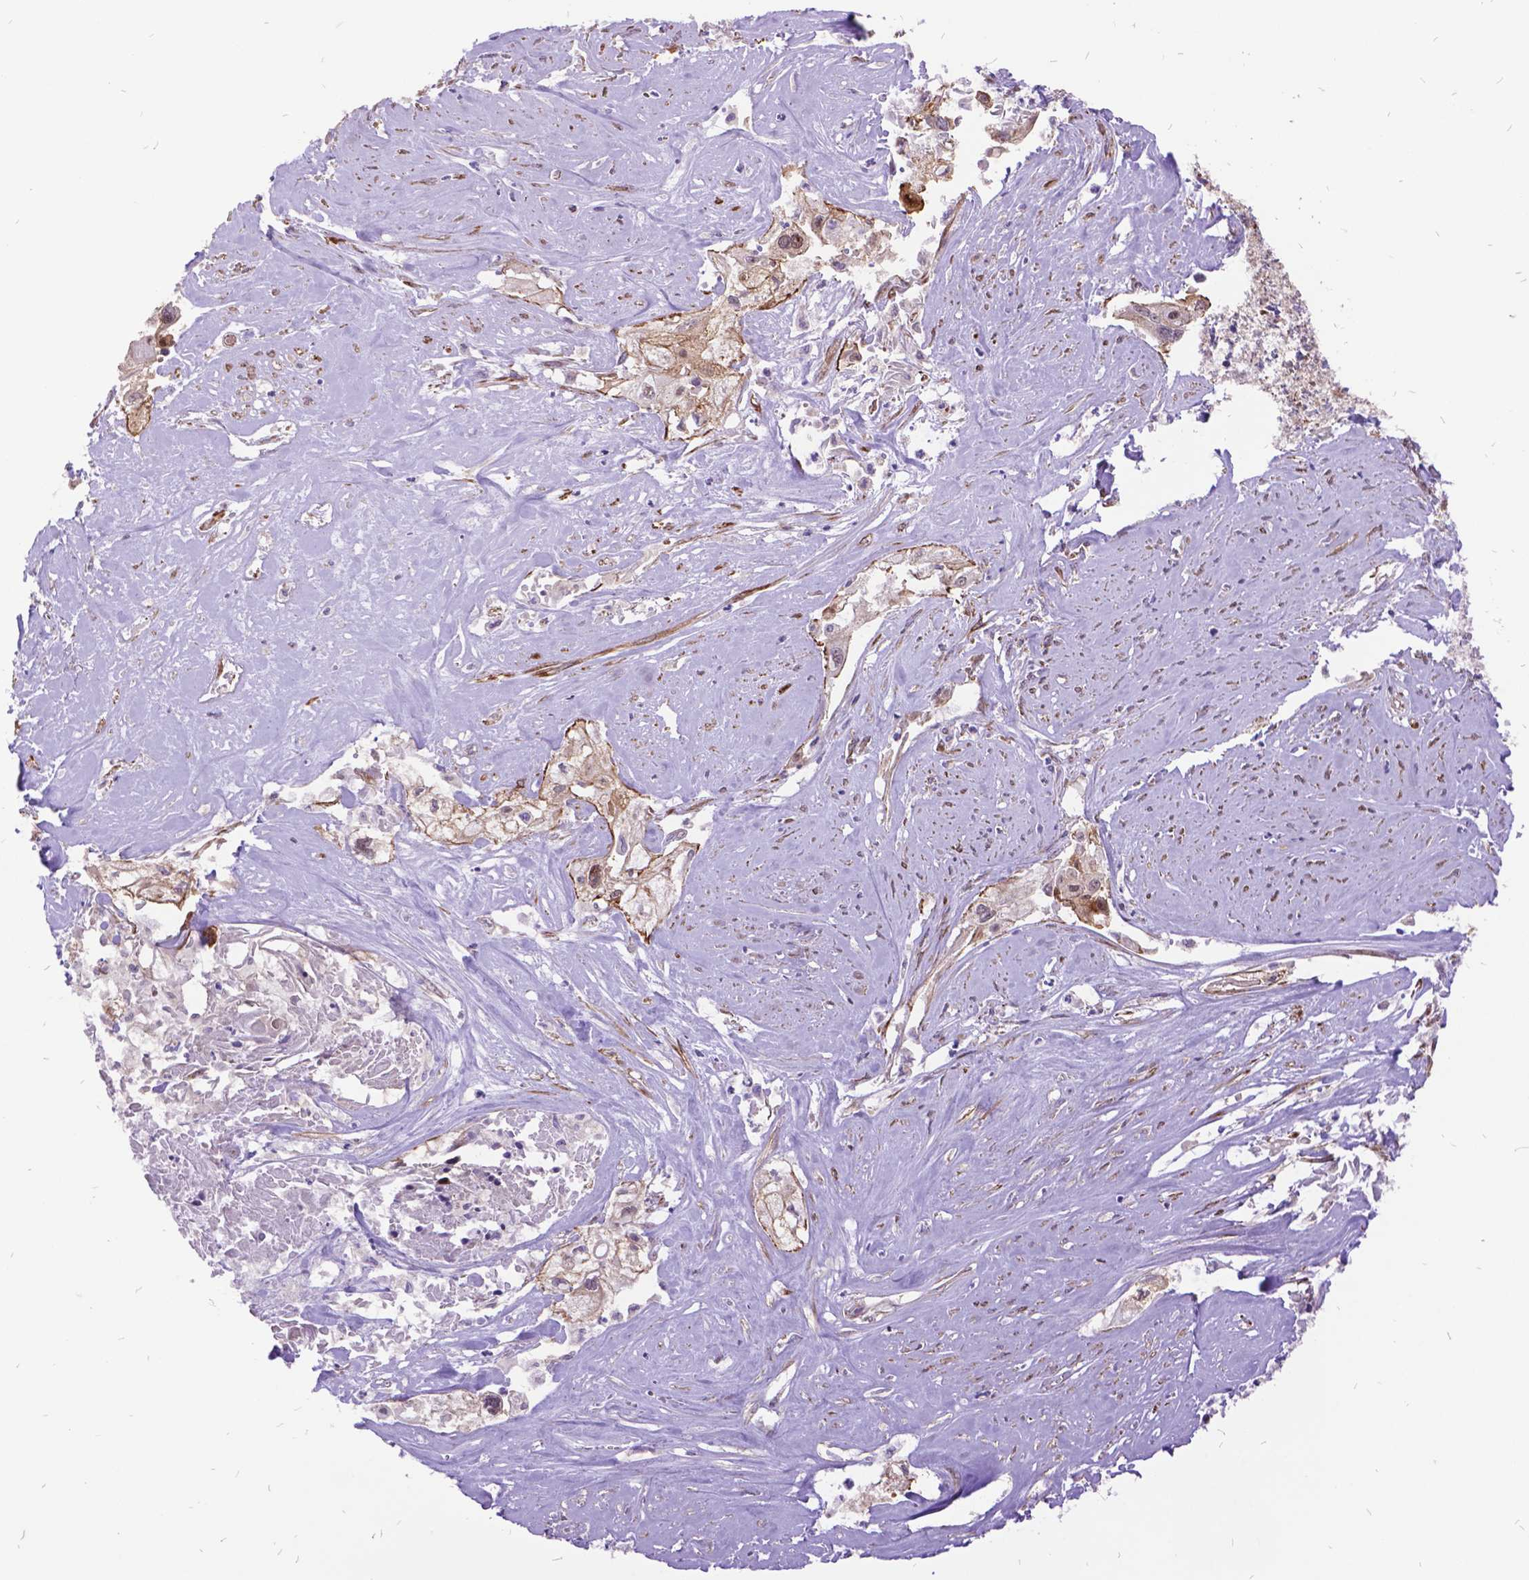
{"staining": {"intensity": "moderate", "quantity": "<25%", "location": "cytoplasmic/membranous"}, "tissue": "cervical cancer", "cell_type": "Tumor cells", "image_type": "cancer", "snomed": [{"axis": "morphology", "description": "Squamous cell carcinoma, NOS"}, {"axis": "topography", "description": "Cervix"}], "caption": "This is a histology image of immunohistochemistry staining of cervical cancer, which shows moderate expression in the cytoplasmic/membranous of tumor cells.", "gene": "GRB7", "patient": {"sex": "female", "age": 49}}